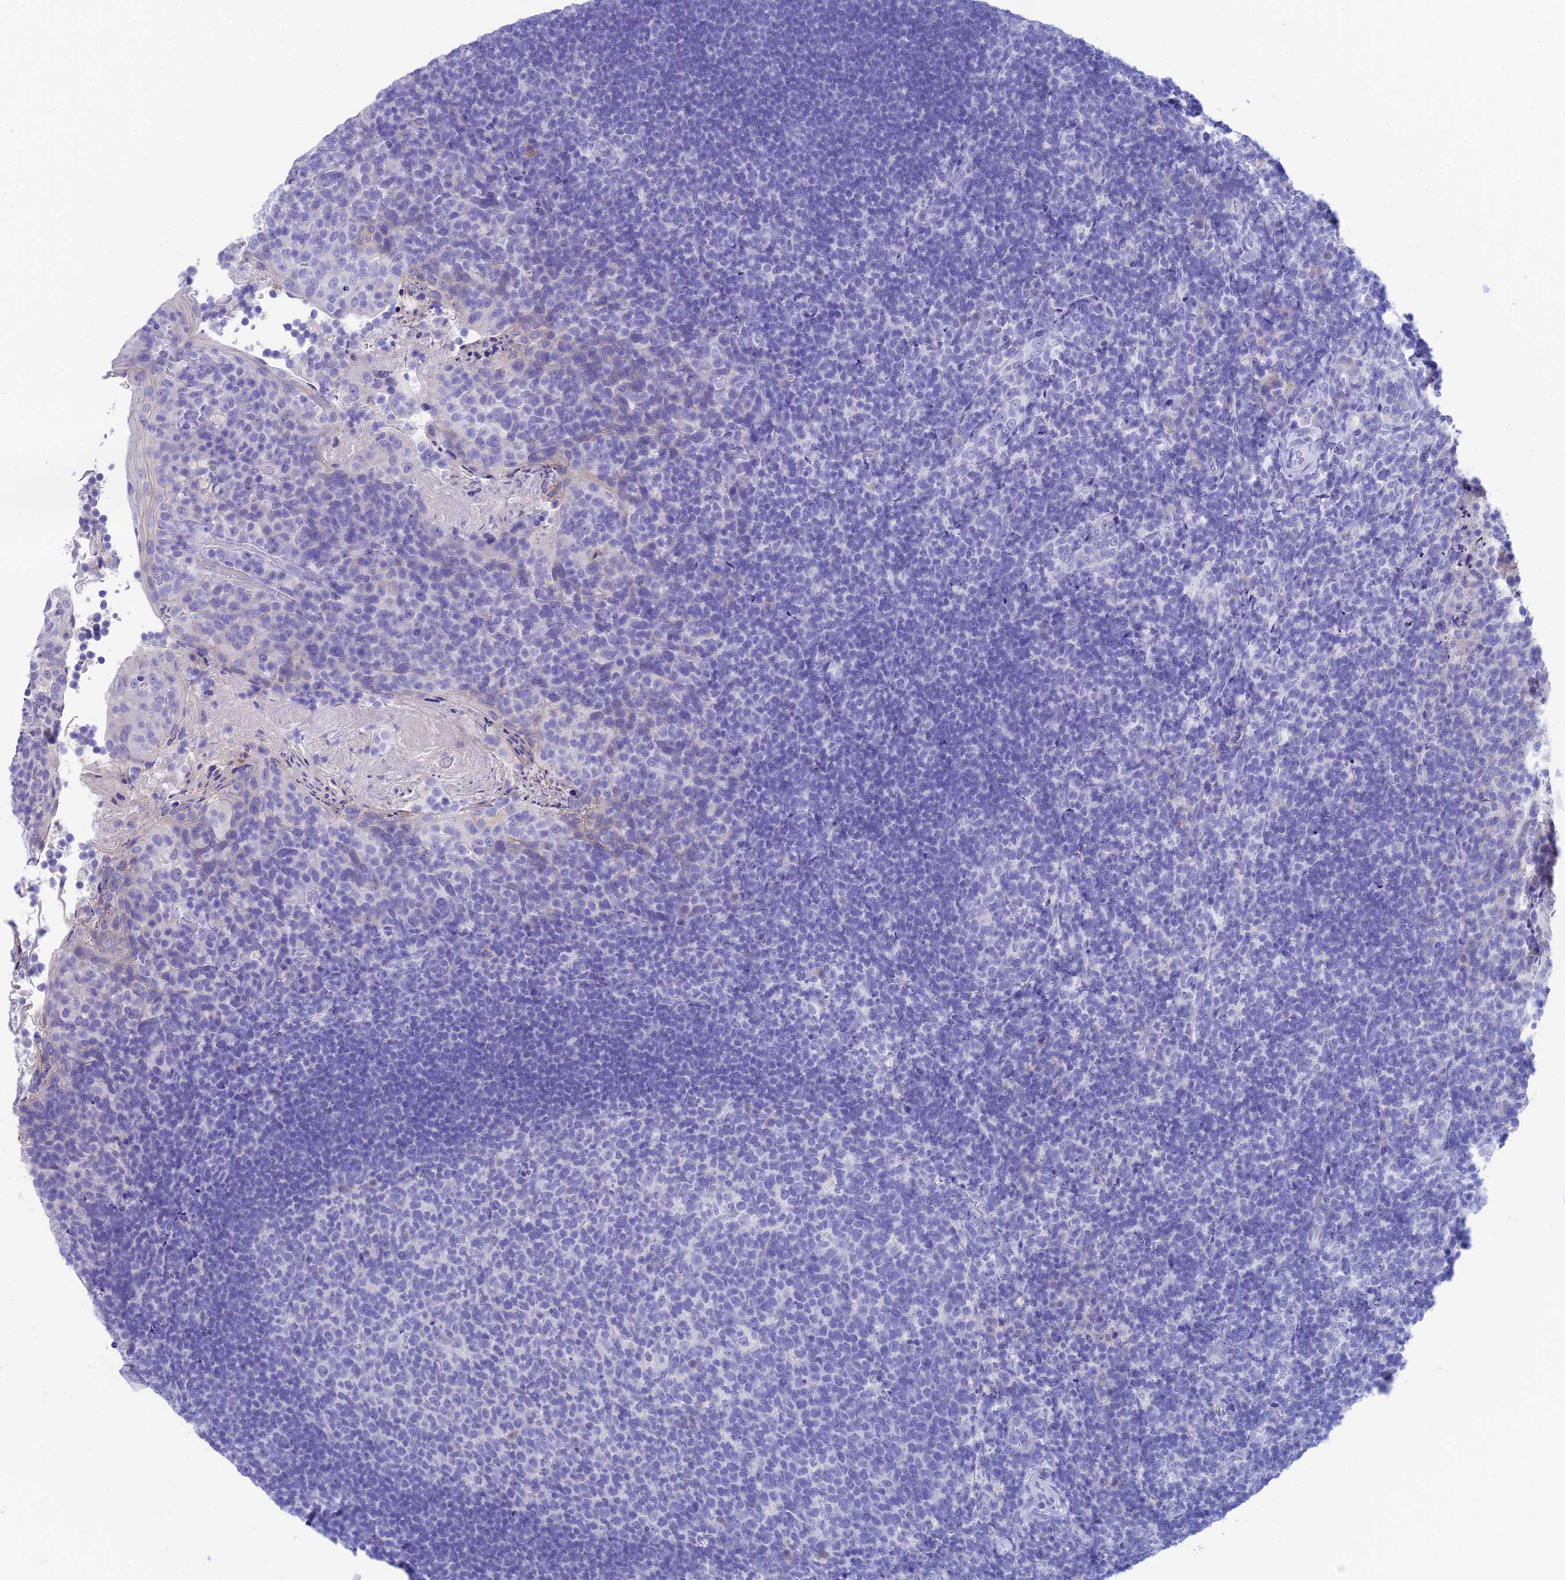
{"staining": {"intensity": "negative", "quantity": "none", "location": "none"}, "tissue": "tonsil", "cell_type": "Germinal center cells", "image_type": "normal", "snomed": [{"axis": "morphology", "description": "Normal tissue, NOS"}, {"axis": "topography", "description": "Tonsil"}], "caption": "The histopathology image demonstrates no staining of germinal center cells in benign tonsil.", "gene": "REG1A", "patient": {"sex": "female", "age": 10}}